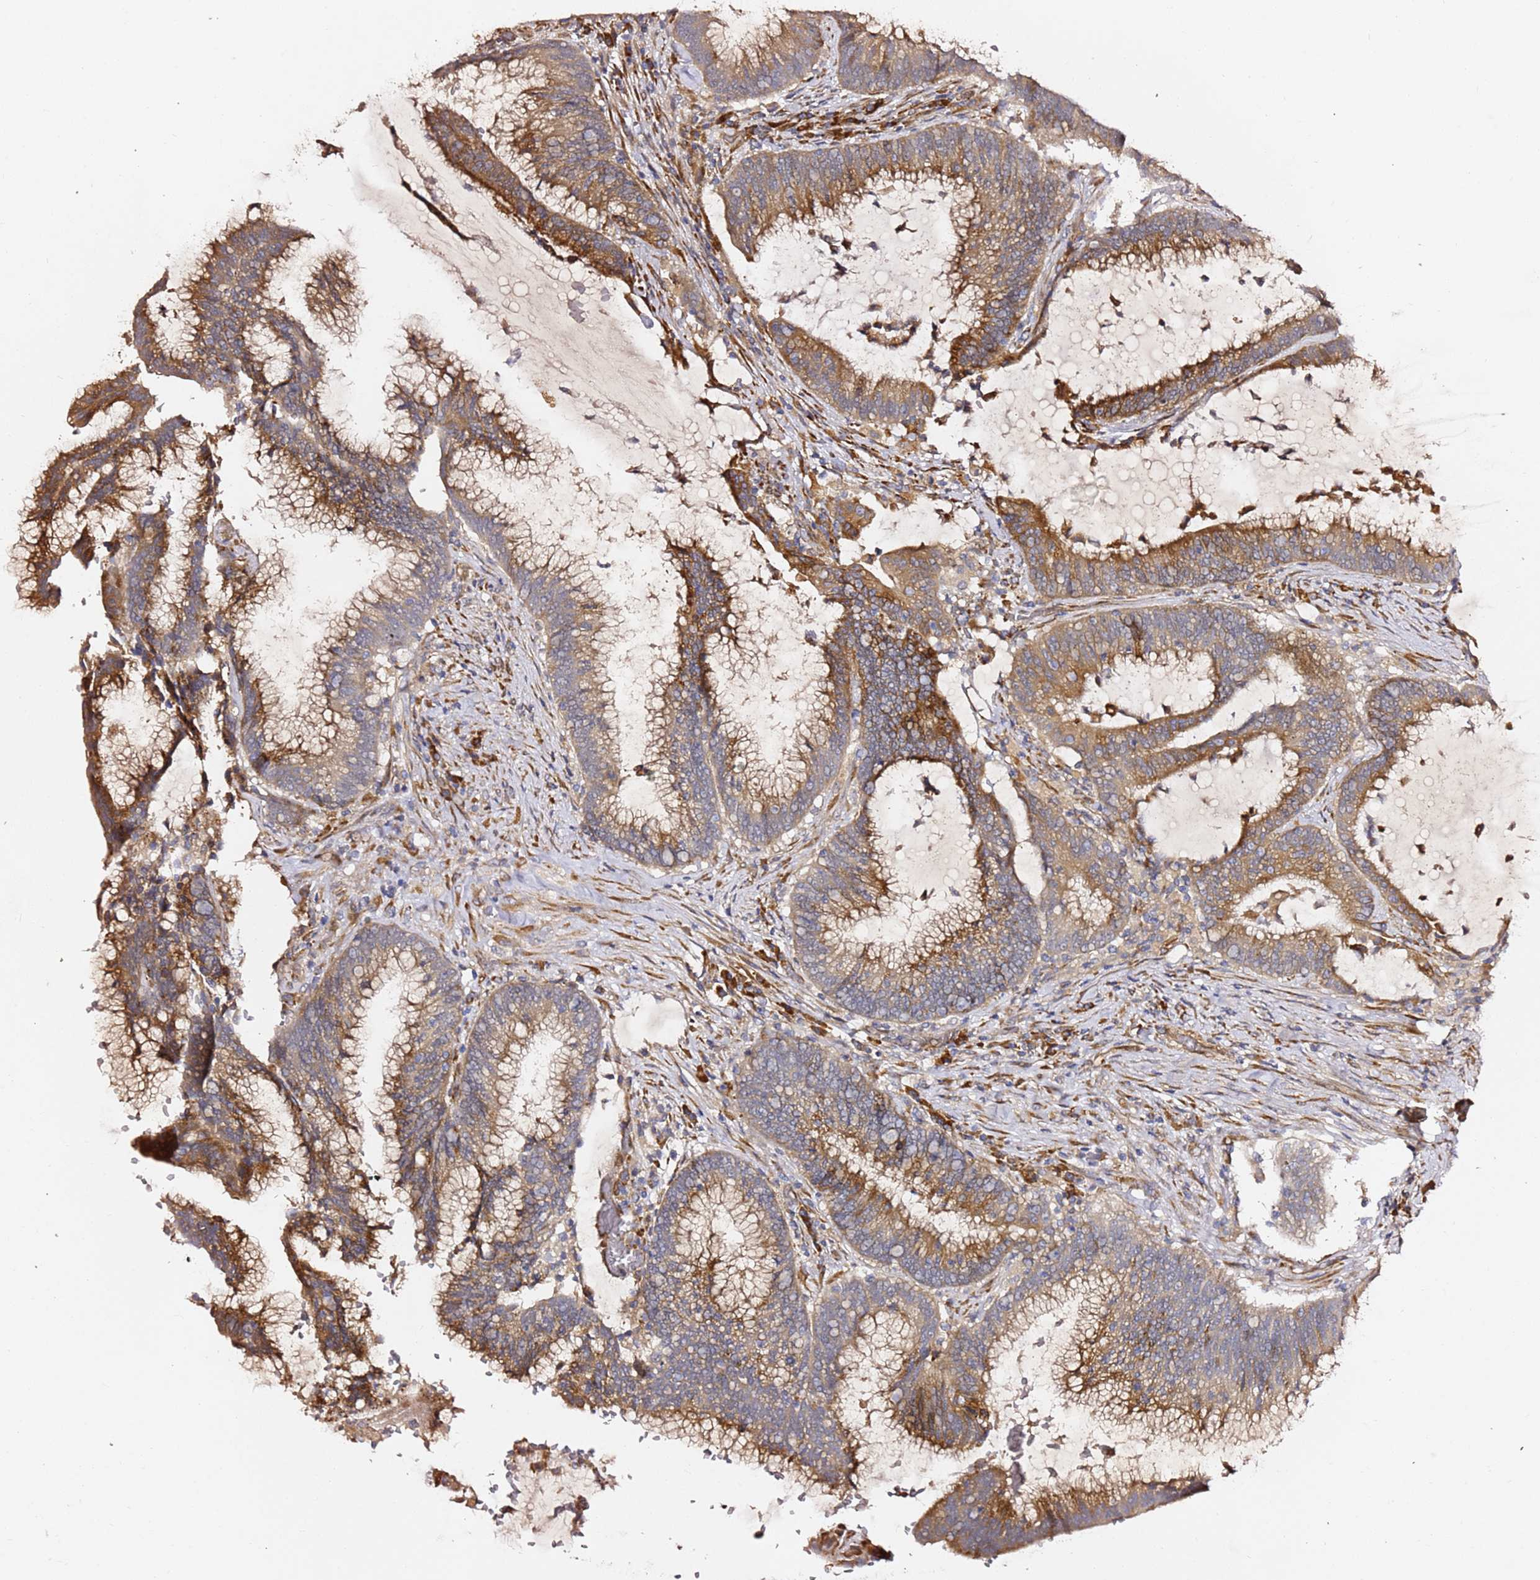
{"staining": {"intensity": "moderate", "quantity": "25%-75%", "location": "cytoplasmic/membranous"}, "tissue": "colorectal cancer", "cell_type": "Tumor cells", "image_type": "cancer", "snomed": [{"axis": "morphology", "description": "Adenocarcinoma, NOS"}, {"axis": "topography", "description": "Rectum"}], "caption": "Protein expression analysis of colorectal cancer demonstrates moderate cytoplasmic/membranous positivity in approximately 25%-75% of tumor cells. (brown staining indicates protein expression, while blue staining denotes nuclei).", "gene": "HSD17B7", "patient": {"sex": "female", "age": 77}}